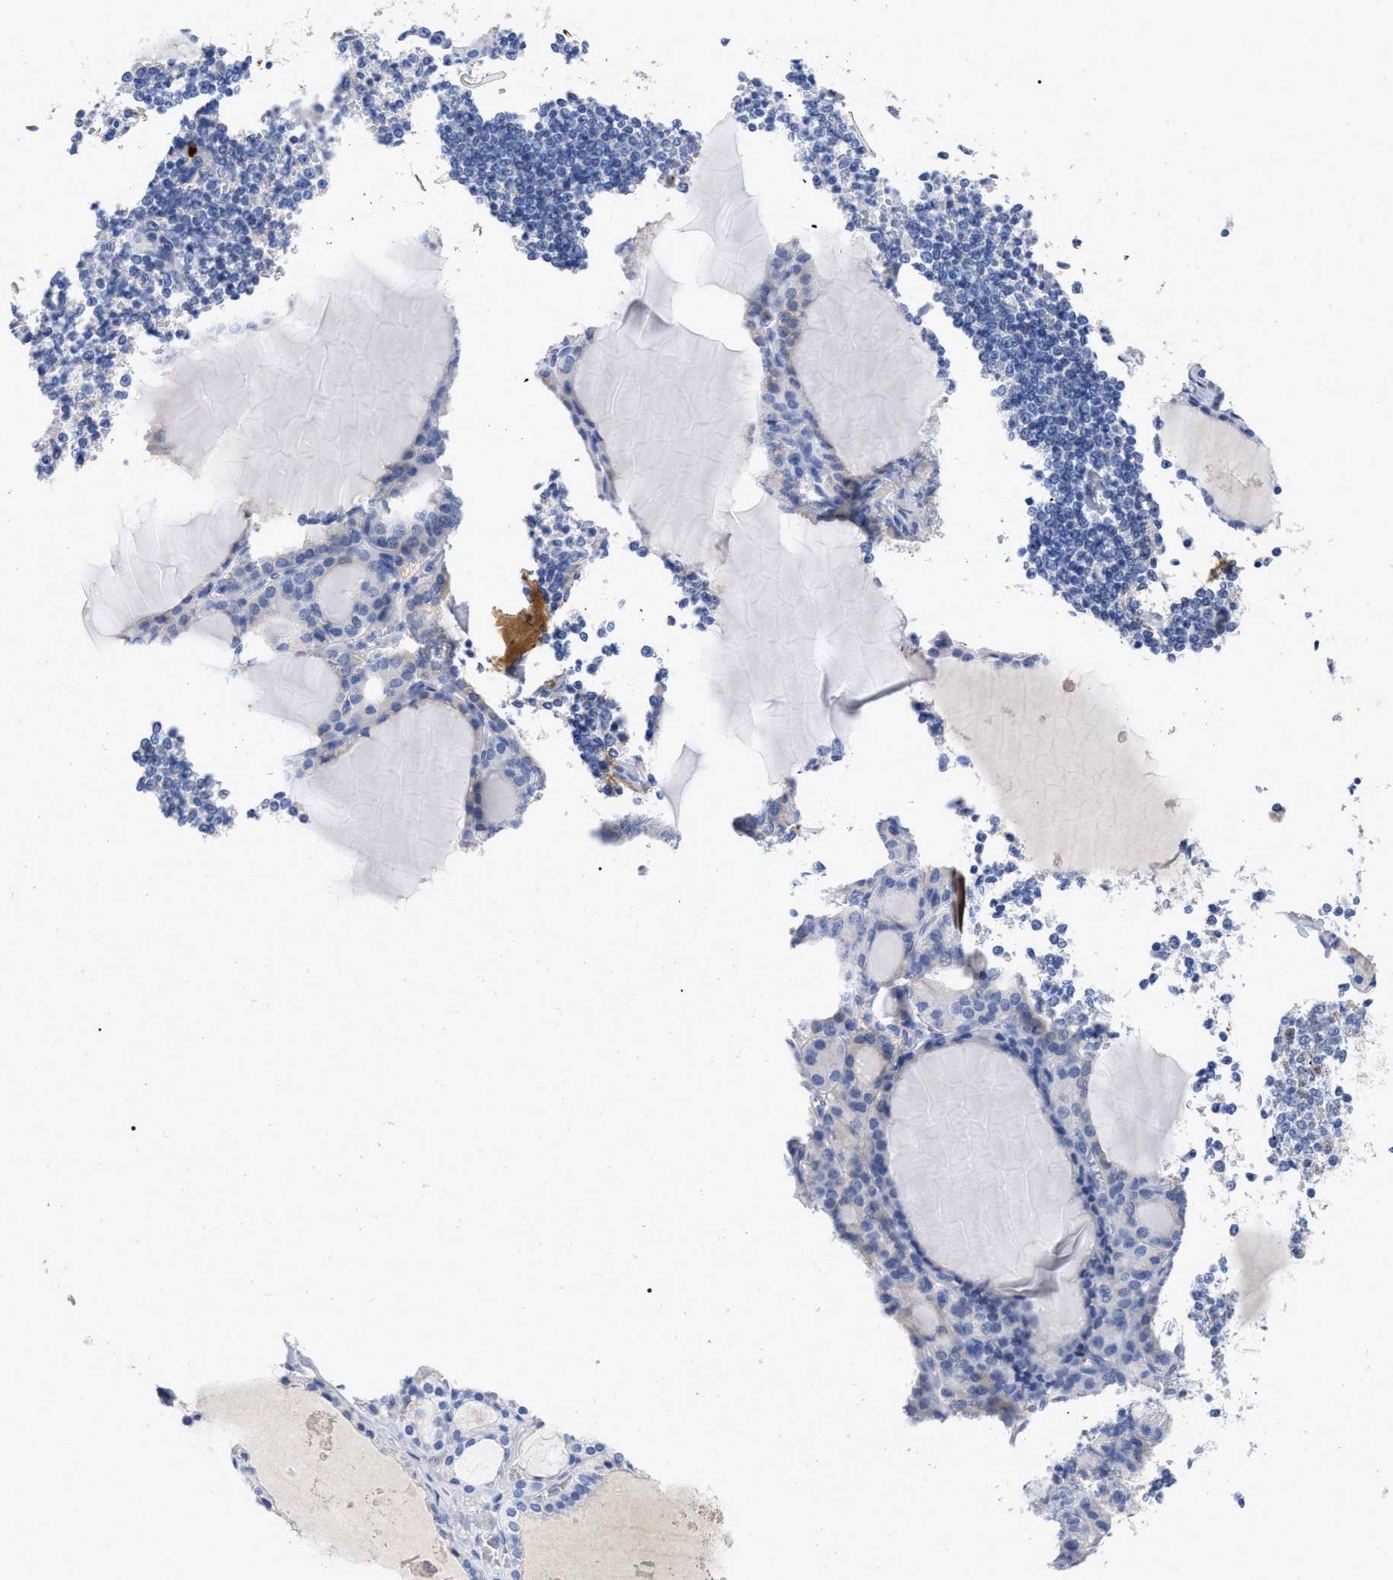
{"staining": {"intensity": "negative", "quantity": "none", "location": "none"}, "tissue": "thyroid gland", "cell_type": "Glandular cells", "image_type": "normal", "snomed": [{"axis": "morphology", "description": "Normal tissue, NOS"}, {"axis": "topography", "description": "Thyroid gland"}], "caption": "Immunohistochemistry histopathology image of unremarkable thyroid gland: thyroid gland stained with DAB displays no significant protein positivity in glandular cells. (DAB (3,3'-diaminobenzidine) immunohistochemistry with hematoxylin counter stain).", "gene": "IGHV5", "patient": {"sex": "male", "age": 56}}